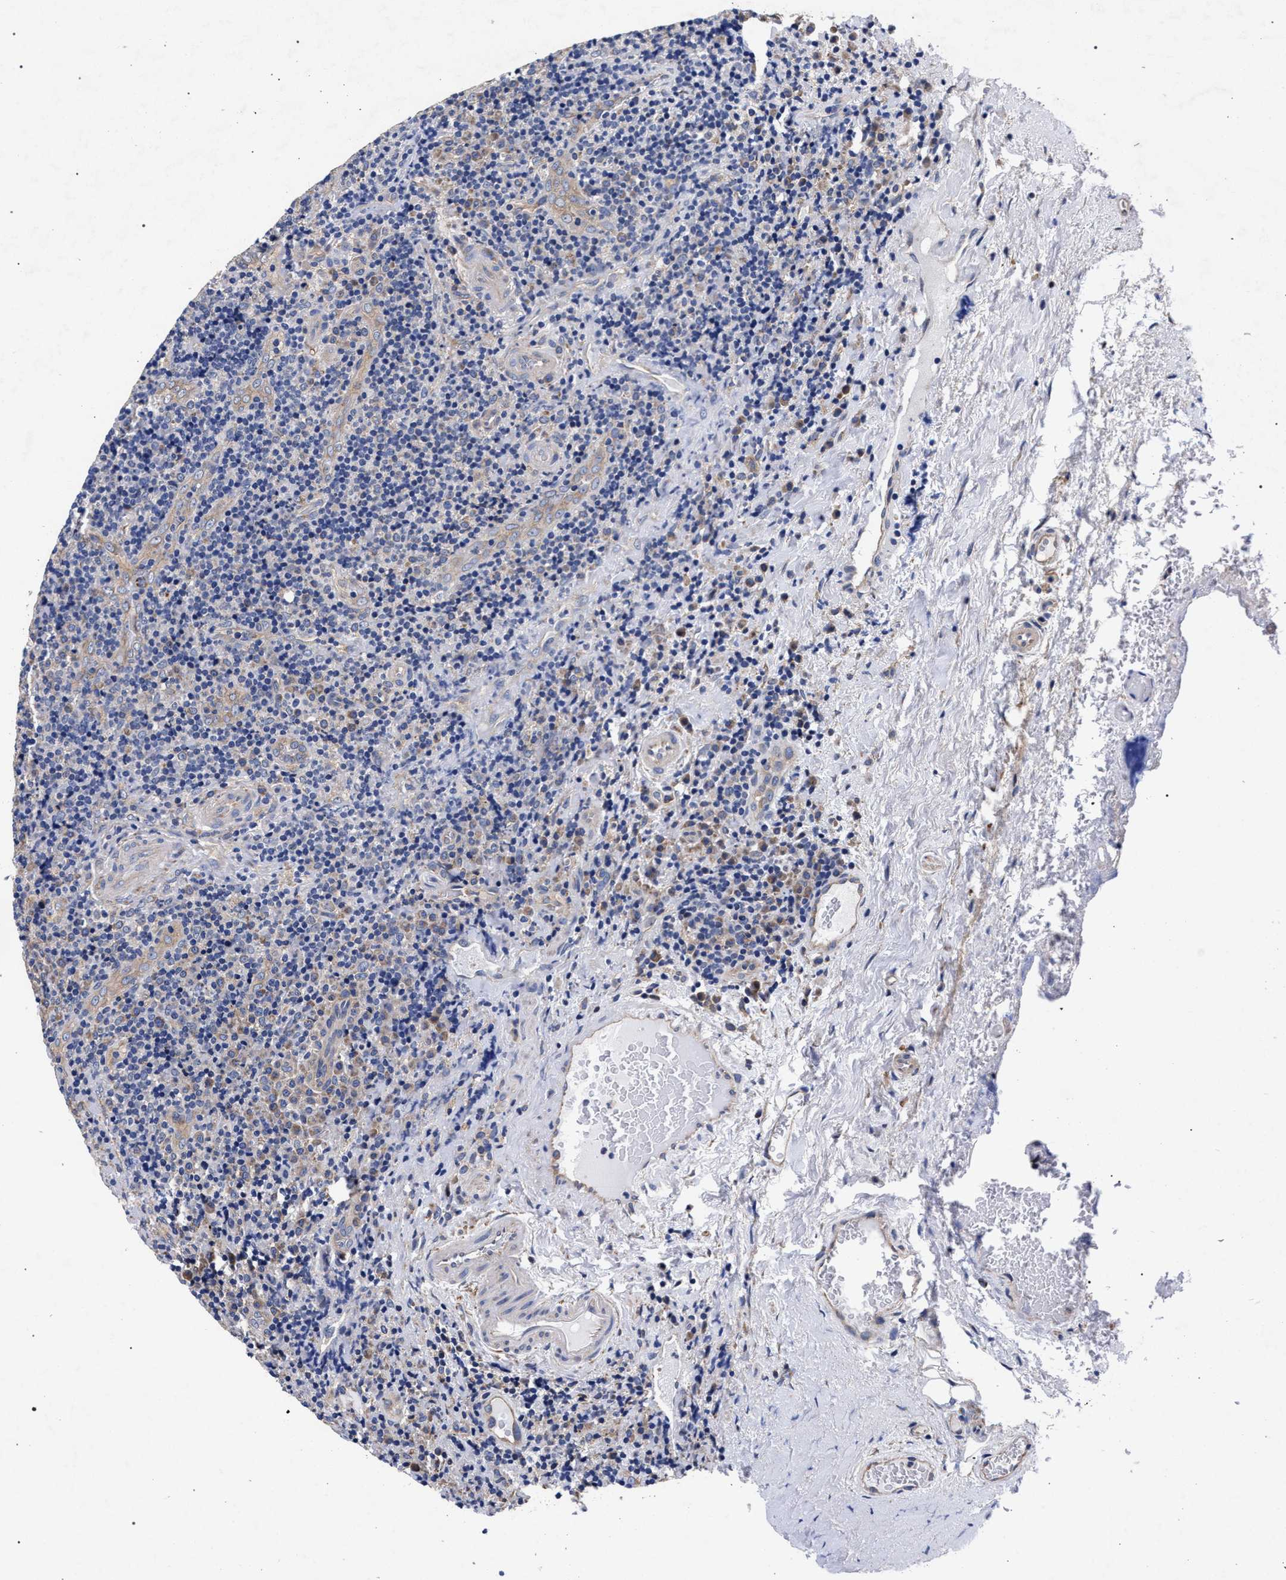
{"staining": {"intensity": "weak", "quantity": "<25%", "location": "cytoplasmic/membranous"}, "tissue": "lymphoma", "cell_type": "Tumor cells", "image_type": "cancer", "snomed": [{"axis": "morphology", "description": "Malignant lymphoma, non-Hodgkin's type, High grade"}, {"axis": "topography", "description": "Tonsil"}], "caption": "The immunohistochemistry (IHC) histopathology image has no significant staining in tumor cells of lymphoma tissue.", "gene": "CFAP95", "patient": {"sex": "female", "age": 36}}